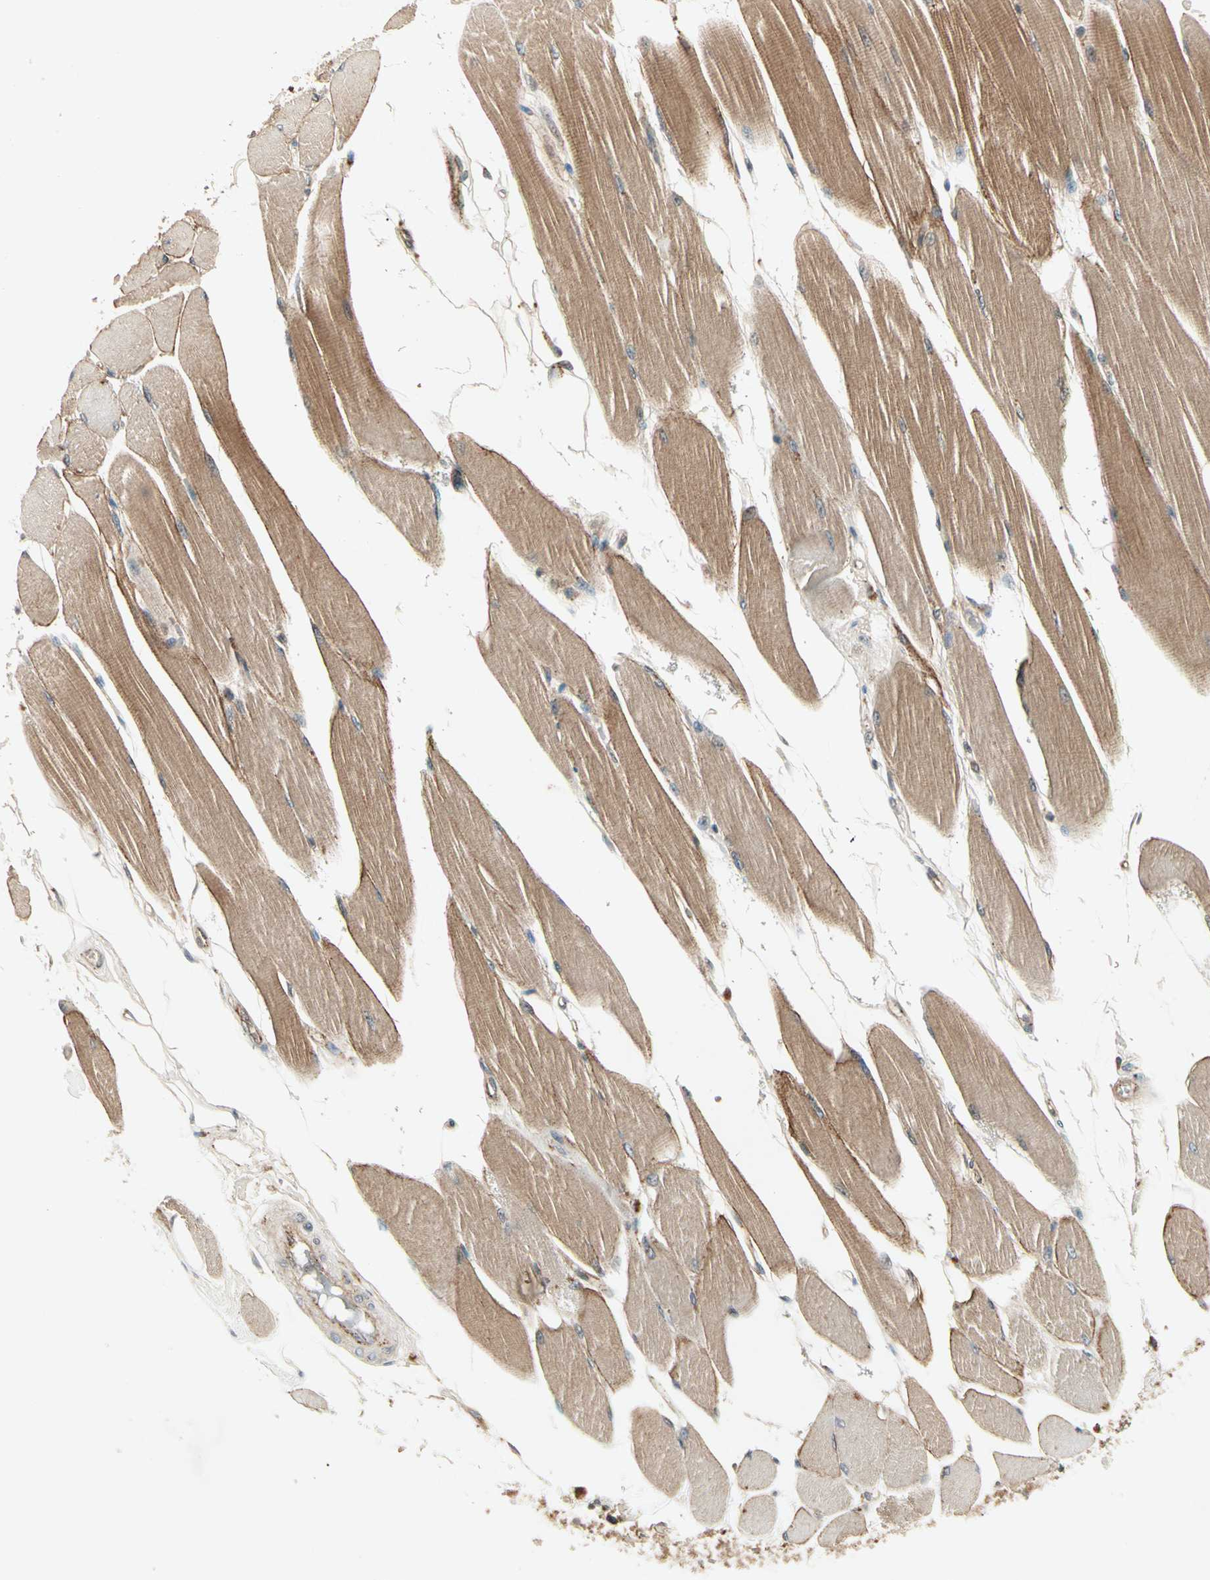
{"staining": {"intensity": "moderate", "quantity": "25%-75%", "location": "cytoplasmic/membranous"}, "tissue": "skeletal muscle", "cell_type": "Myocytes", "image_type": "normal", "snomed": [{"axis": "morphology", "description": "Normal tissue, NOS"}, {"axis": "topography", "description": "Skeletal muscle"}, {"axis": "topography", "description": "Peripheral nerve tissue"}], "caption": "Immunohistochemistry micrograph of benign skeletal muscle: skeletal muscle stained using immunohistochemistry exhibits medium levels of moderate protein expression localized specifically in the cytoplasmic/membranous of myocytes, appearing as a cytoplasmic/membranous brown color.", "gene": "FLOT1", "patient": {"sex": "female", "age": 84}}